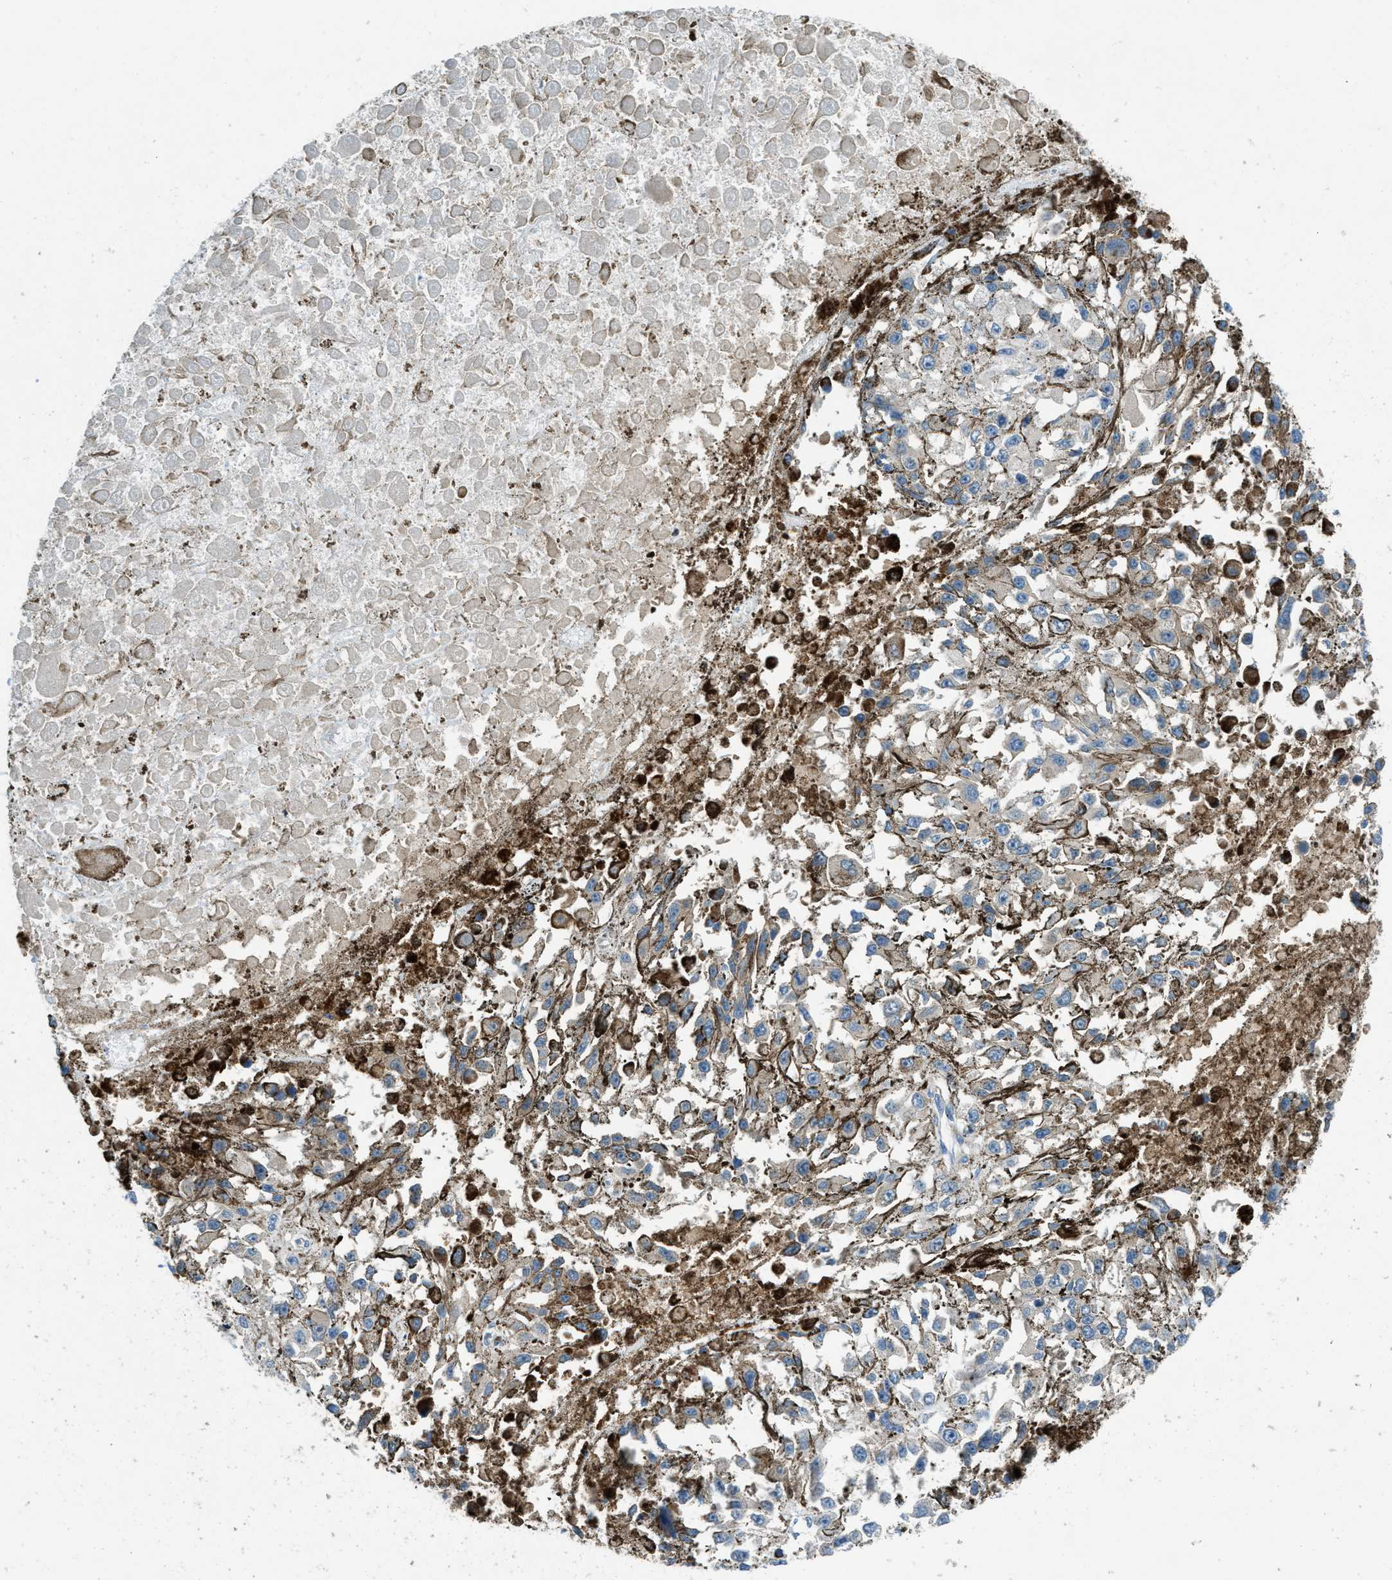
{"staining": {"intensity": "negative", "quantity": "none", "location": "none"}, "tissue": "melanoma", "cell_type": "Tumor cells", "image_type": "cancer", "snomed": [{"axis": "morphology", "description": "Malignant melanoma, Metastatic site"}, {"axis": "topography", "description": "Lymph node"}], "caption": "Tumor cells are negative for brown protein staining in melanoma.", "gene": "MAP3K20", "patient": {"sex": "male", "age": 59}}